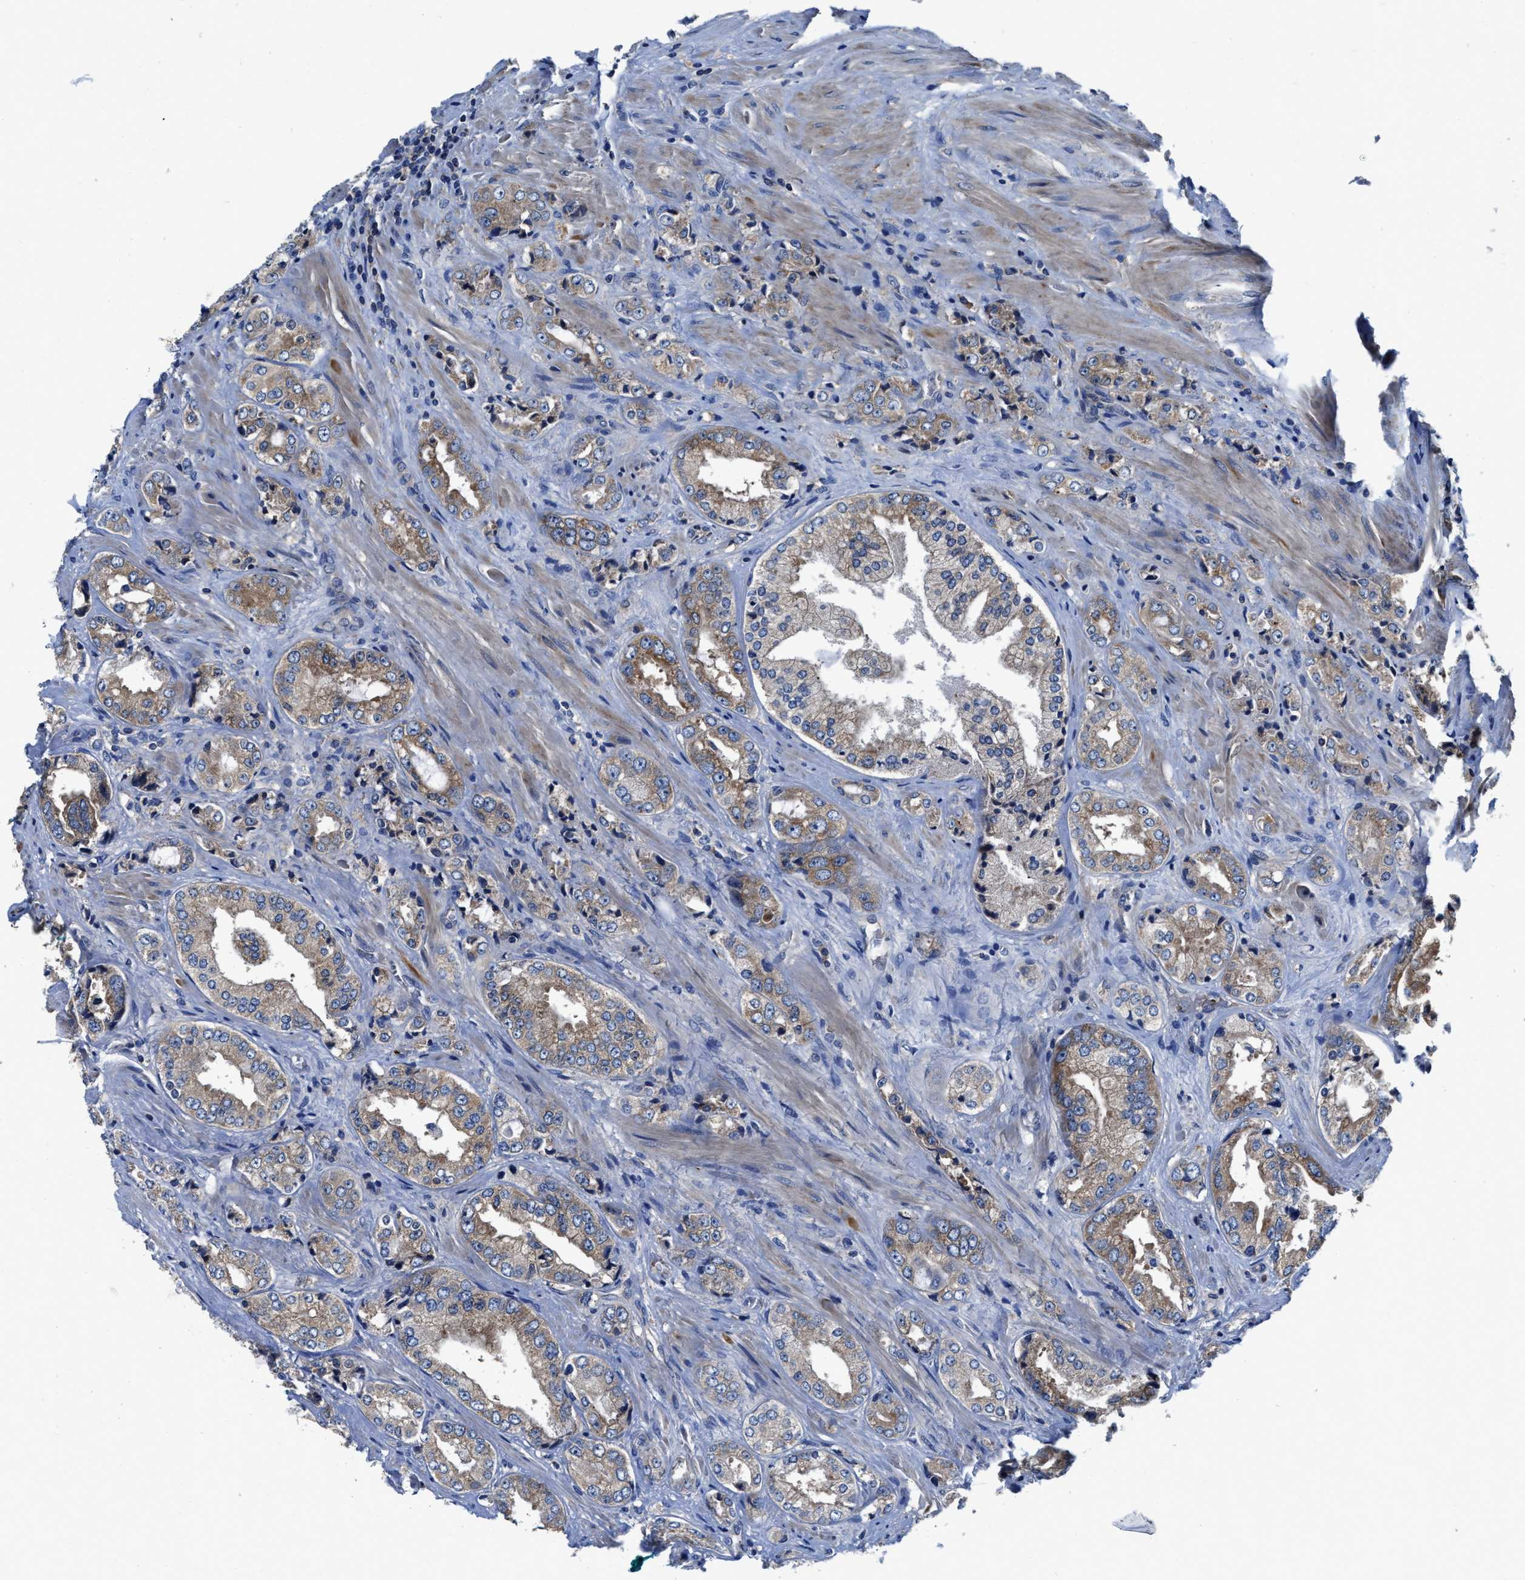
{"staining": {"intensity": "weak", "quantity": ">75%", "location": "cytoplasmic/membranous"}, "tissue": "prostate cancer", "cell_type": "Tumor cells", "image_type": "cancer", "snomed": [{"axis": "morphology", "description": "Adenocarcinoma, High grade"}, {"axis": "topography", "description": "Prostate"}], "caption": "DAB immunohistochemical staining of adenocarcinoma (high-grade) (prostate) reveals weak cytoplasmic/membranous protein positivity in approximately >75% of tumor cells.", "gene": "PHLPP1", "patient": {"sex": "male", "age": 61}}